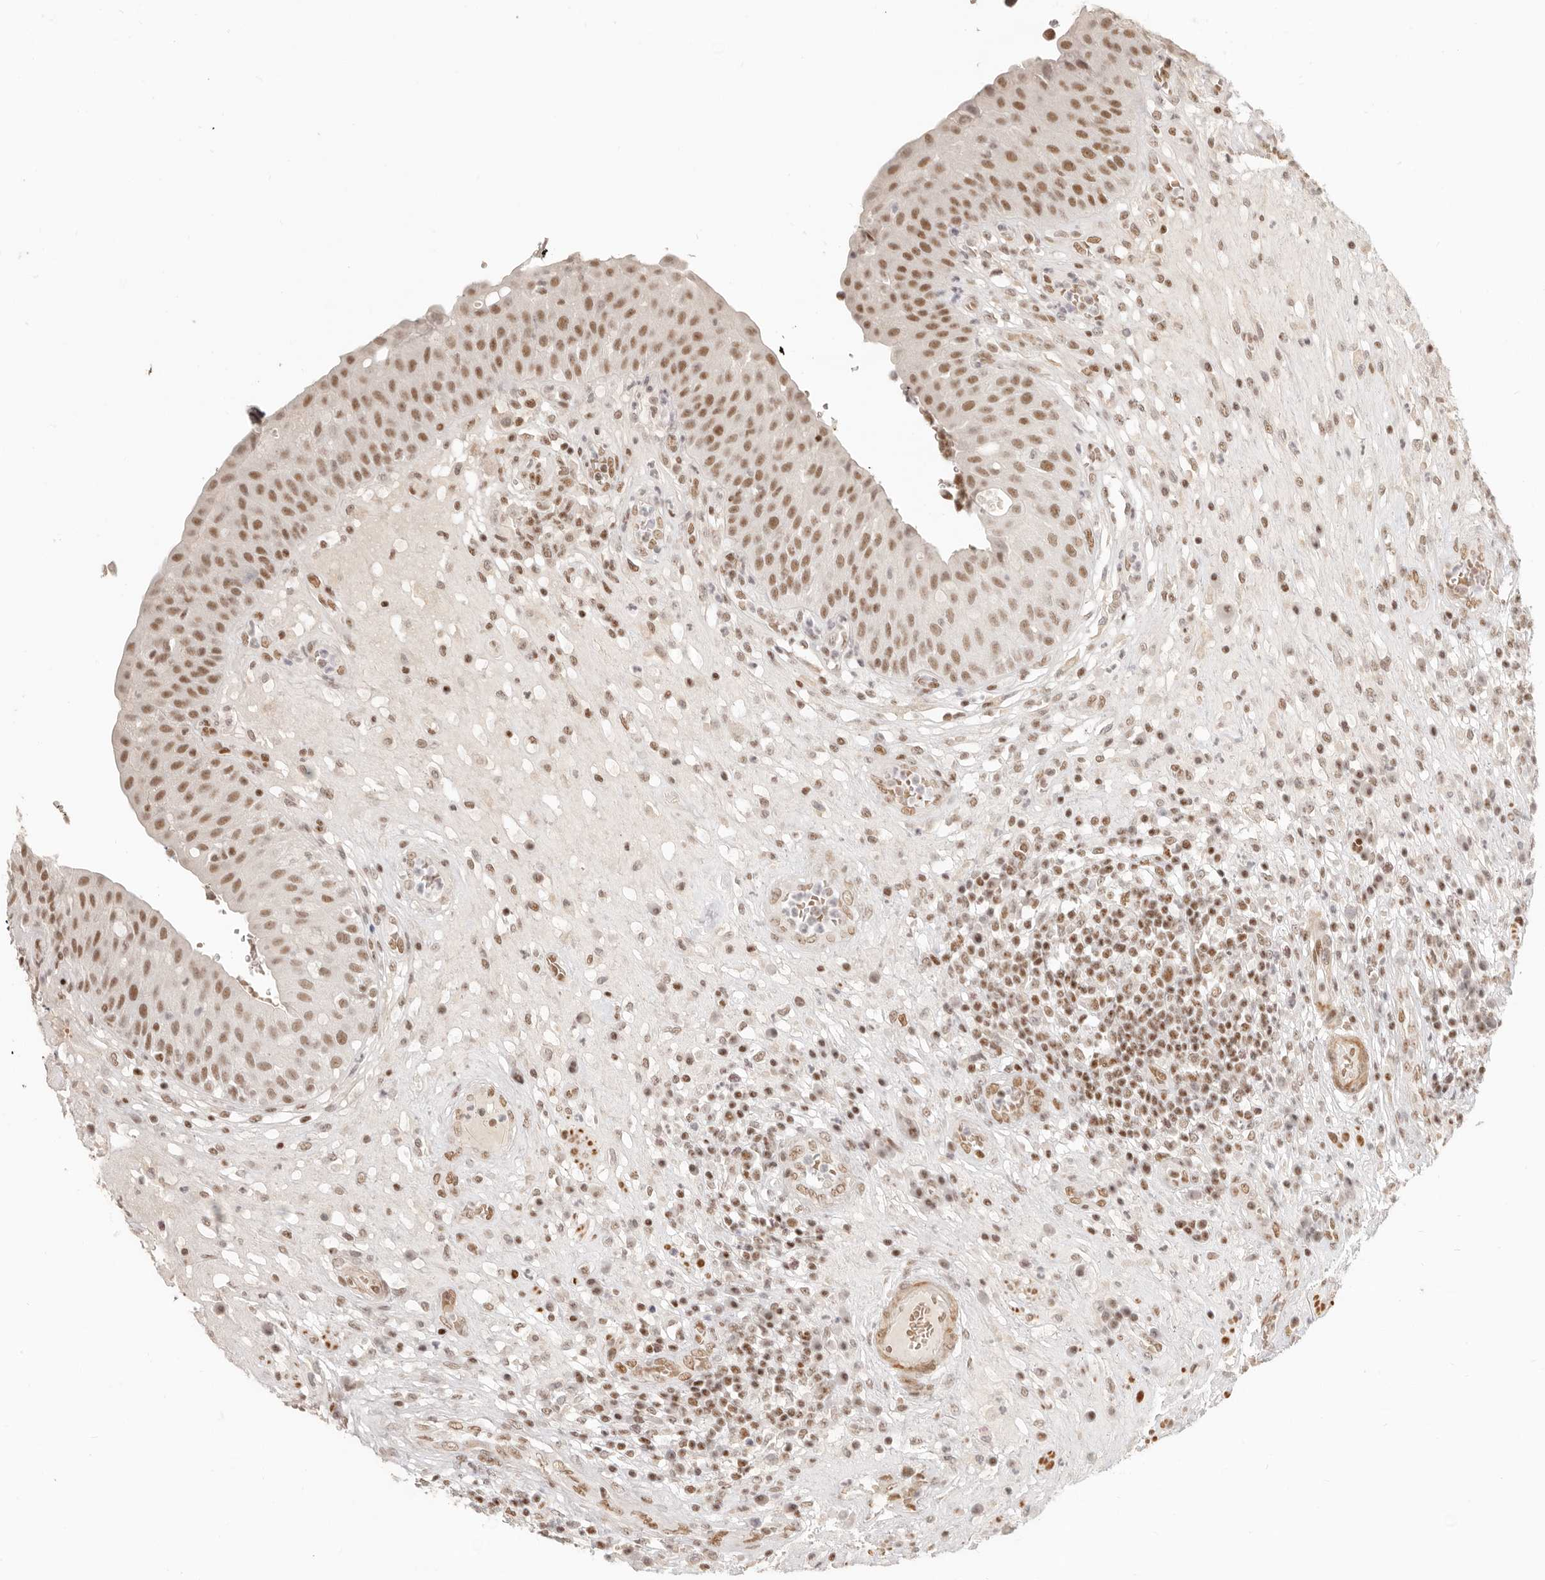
{"staining": {"intensity": "moderate", "quantity": ">75%", "location": "nuclear"}, "tissue": "urinary bladder", "cell_type": "Urothelial cells", "image_type": "normal", "snomed": [{"axis": "morphology", "description": "Normal tissue, NOS"}, {"axis": "topography", "description": "Urinary bladder"}], "caption": "Urothelial cells demonstrate medium levels of moderate nuclear expression in approximately >75% of cells in normal urinary bladder.", "gene": "GABPA", "patient": {"sex": "female", "age": 62}}